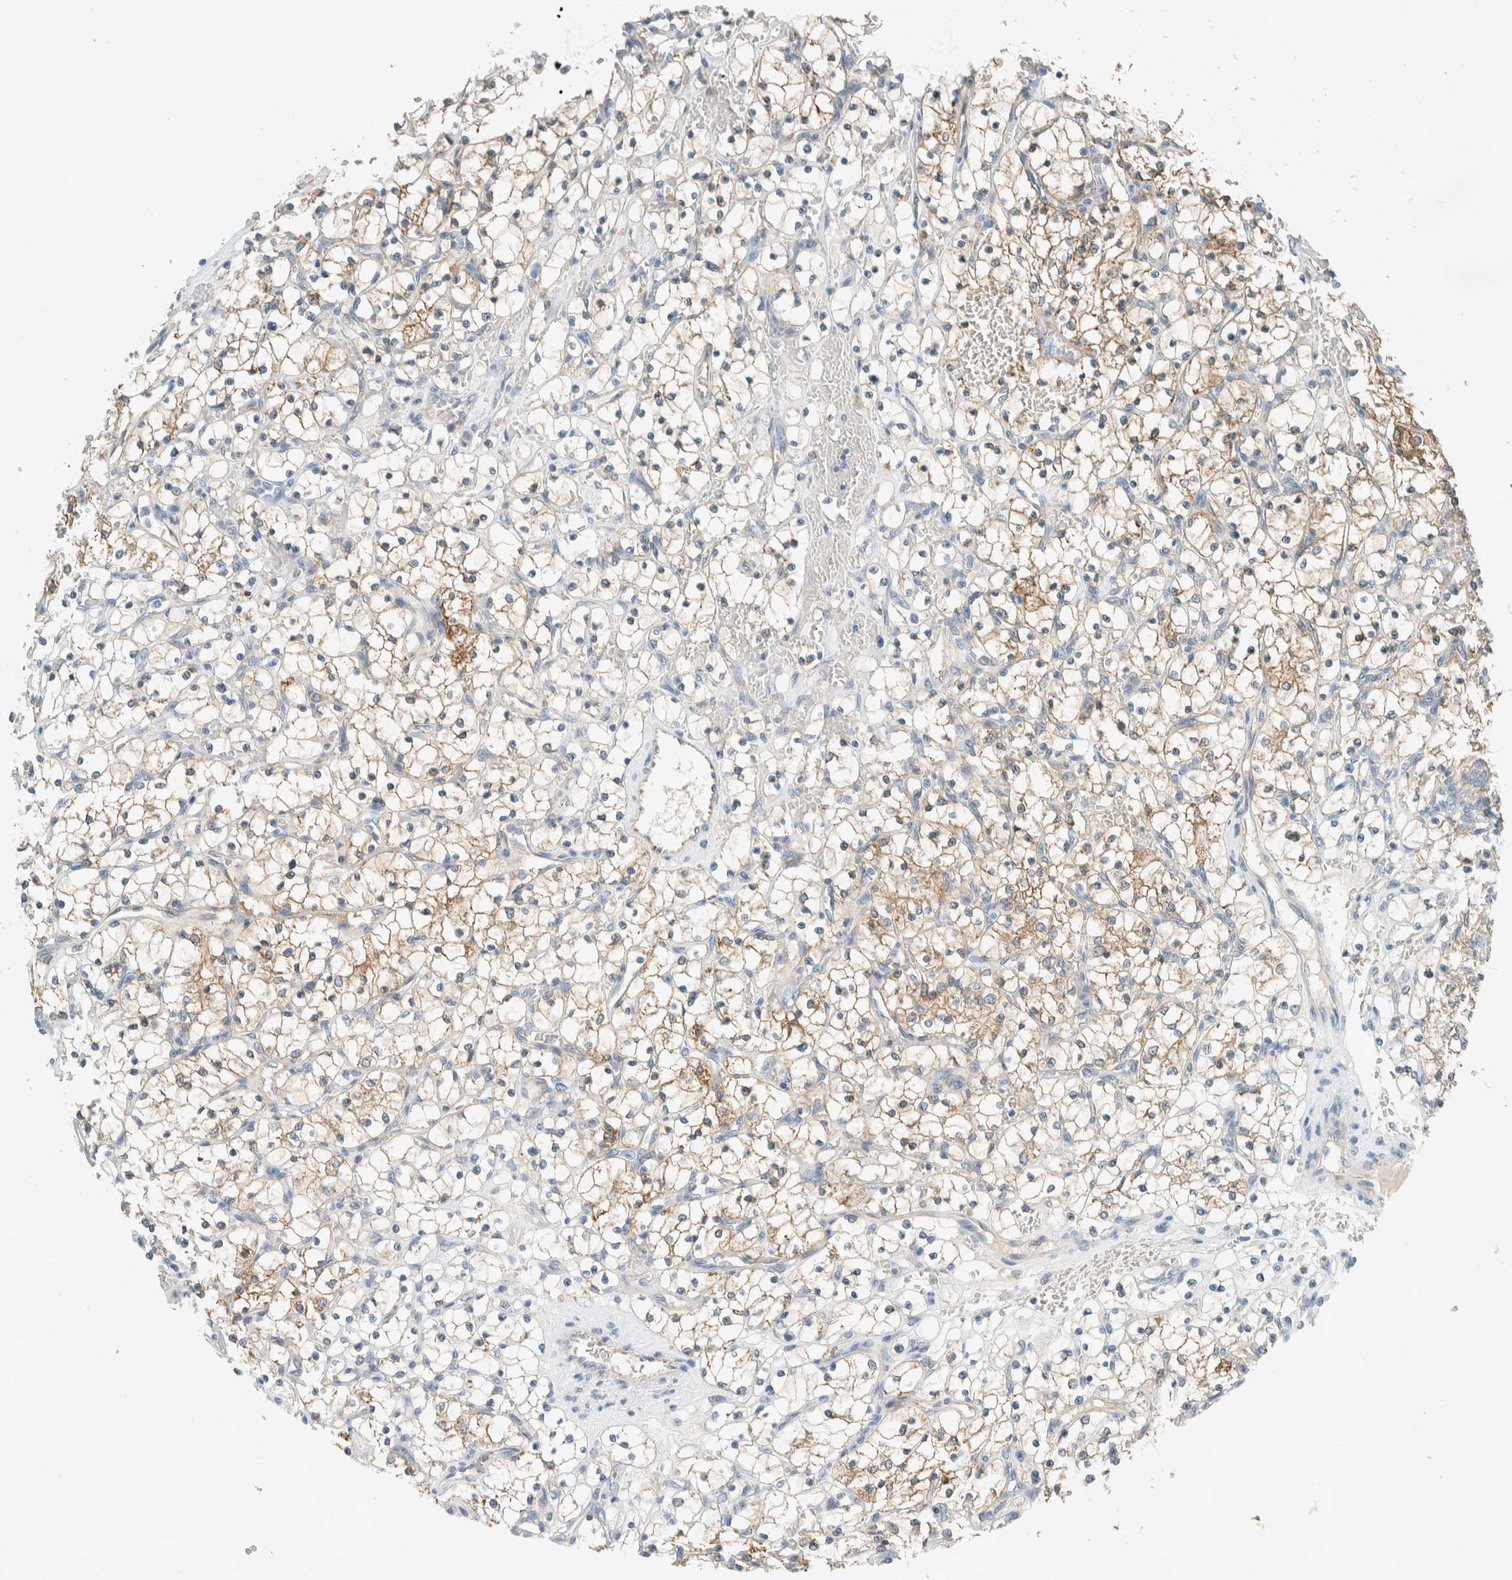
{"staining": {"intensity": "moderate", "quantity": ">75%", "location": "cytoplasmic/membranous"}, "tissue": "renal cancer", "cell_type": "Tumor cells", "image_type": "cancer", "snomed": [{"axis": "morphology", "description": "Adenocarcinoma, NOS"}, {"axis": "topography", "description": "Kidney"}], "caption": "An IHC photomicrograph of tumor tissue is shown. Protein staining in brown highlights moderate cytoplasmic/membranous positivity in renal cancer (adenocarcinoma) within tumor cells. The protein is shown in brown color, while the nuclei are stained blue.", "gene": "ALDH7A1", "patient": {"sex": "female", "age": 69}}